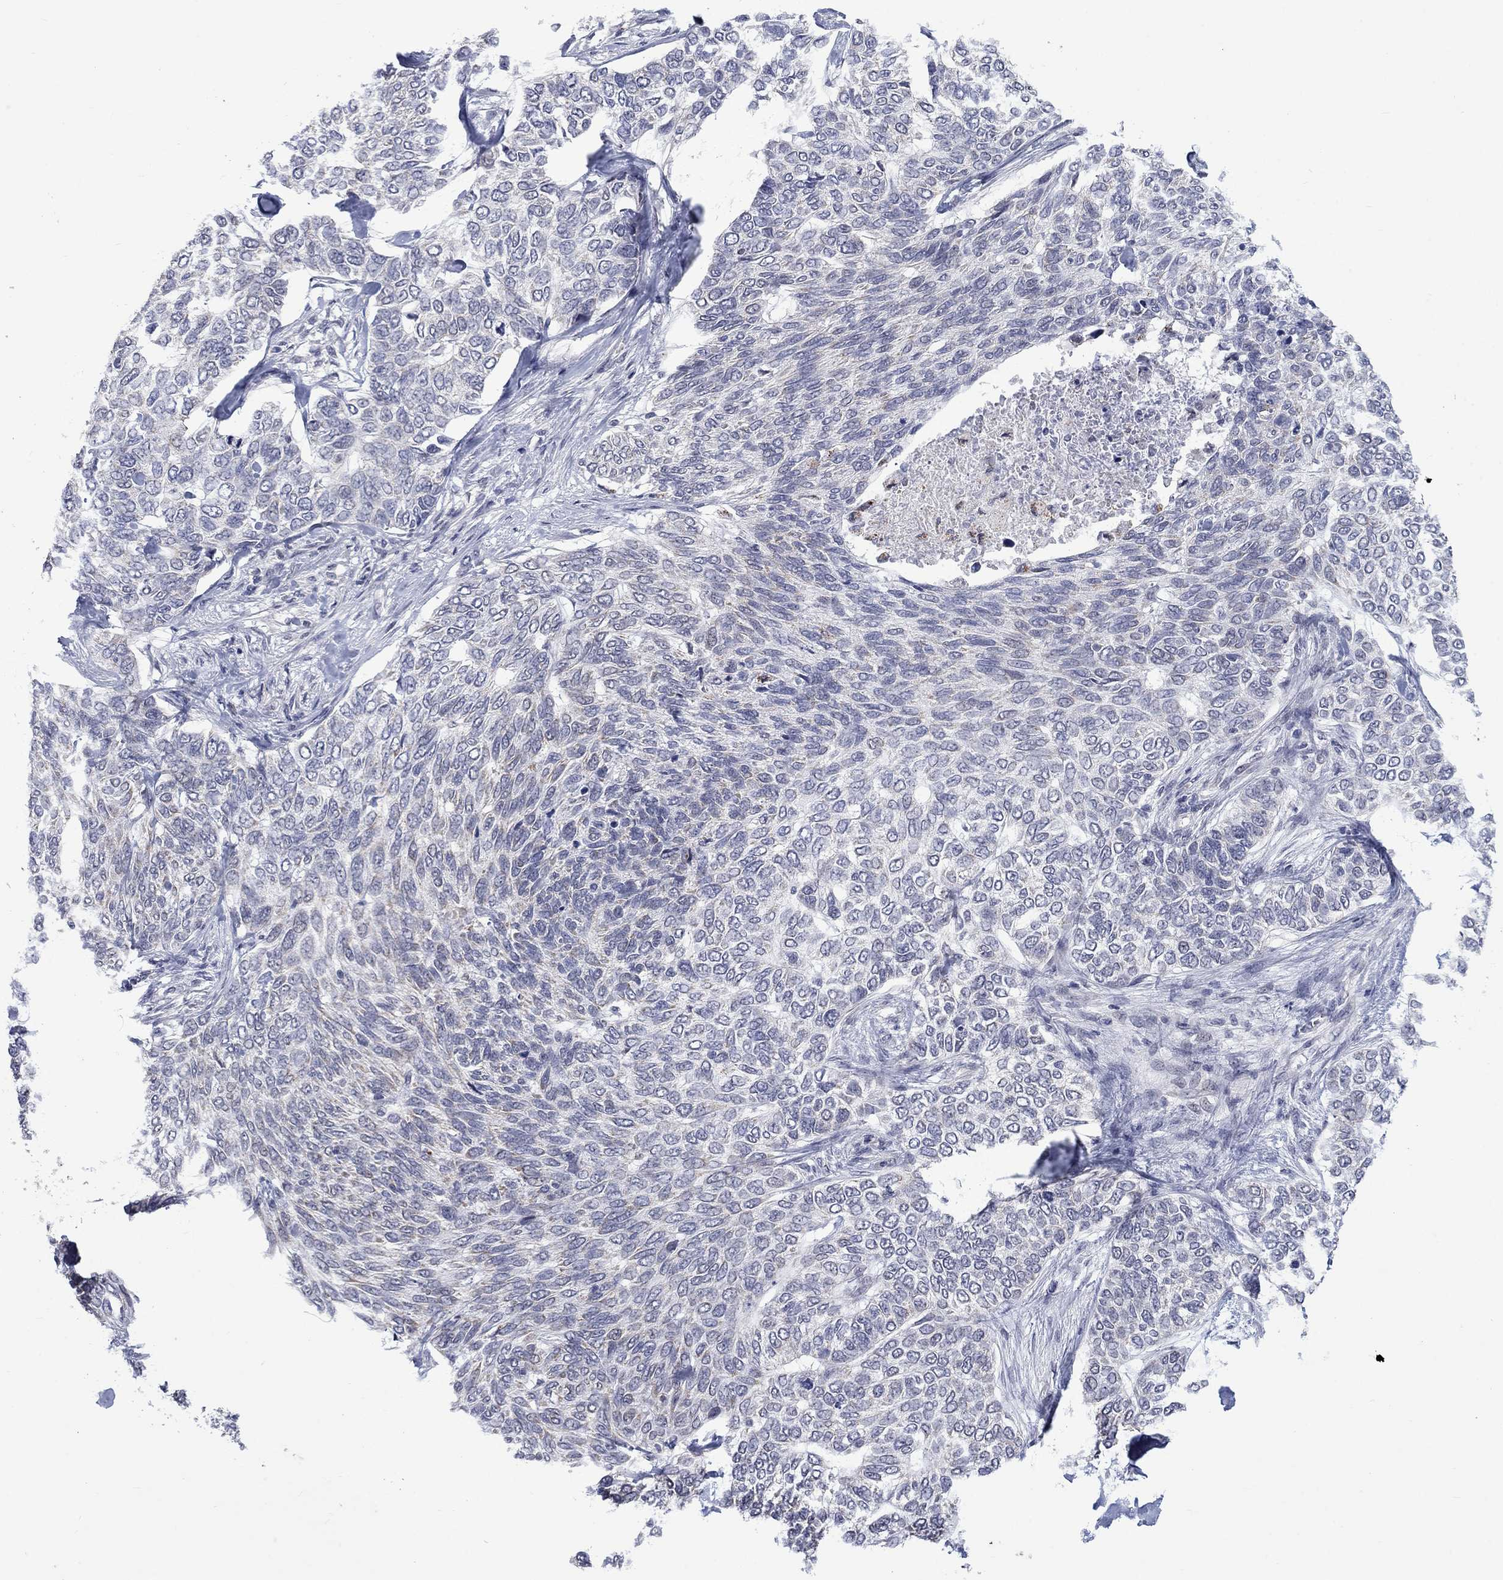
{"staining": {"intensity": "negative", "quantity": "none", "location": "none"}, "tissue": "skin cancer", "cell_type": "Tumor cells", "image_type": "cancer", "snomed": [{"axis": "morphology", "description": "Basal cell carcinoma"}, {"axis": "topography", "description": "Skin"}], "caption": "IHC of human skin cancer reveals no positivity in tumor cells.", "gene": "KCNJ16", "patient": {"sex": "female", "age": 65}}